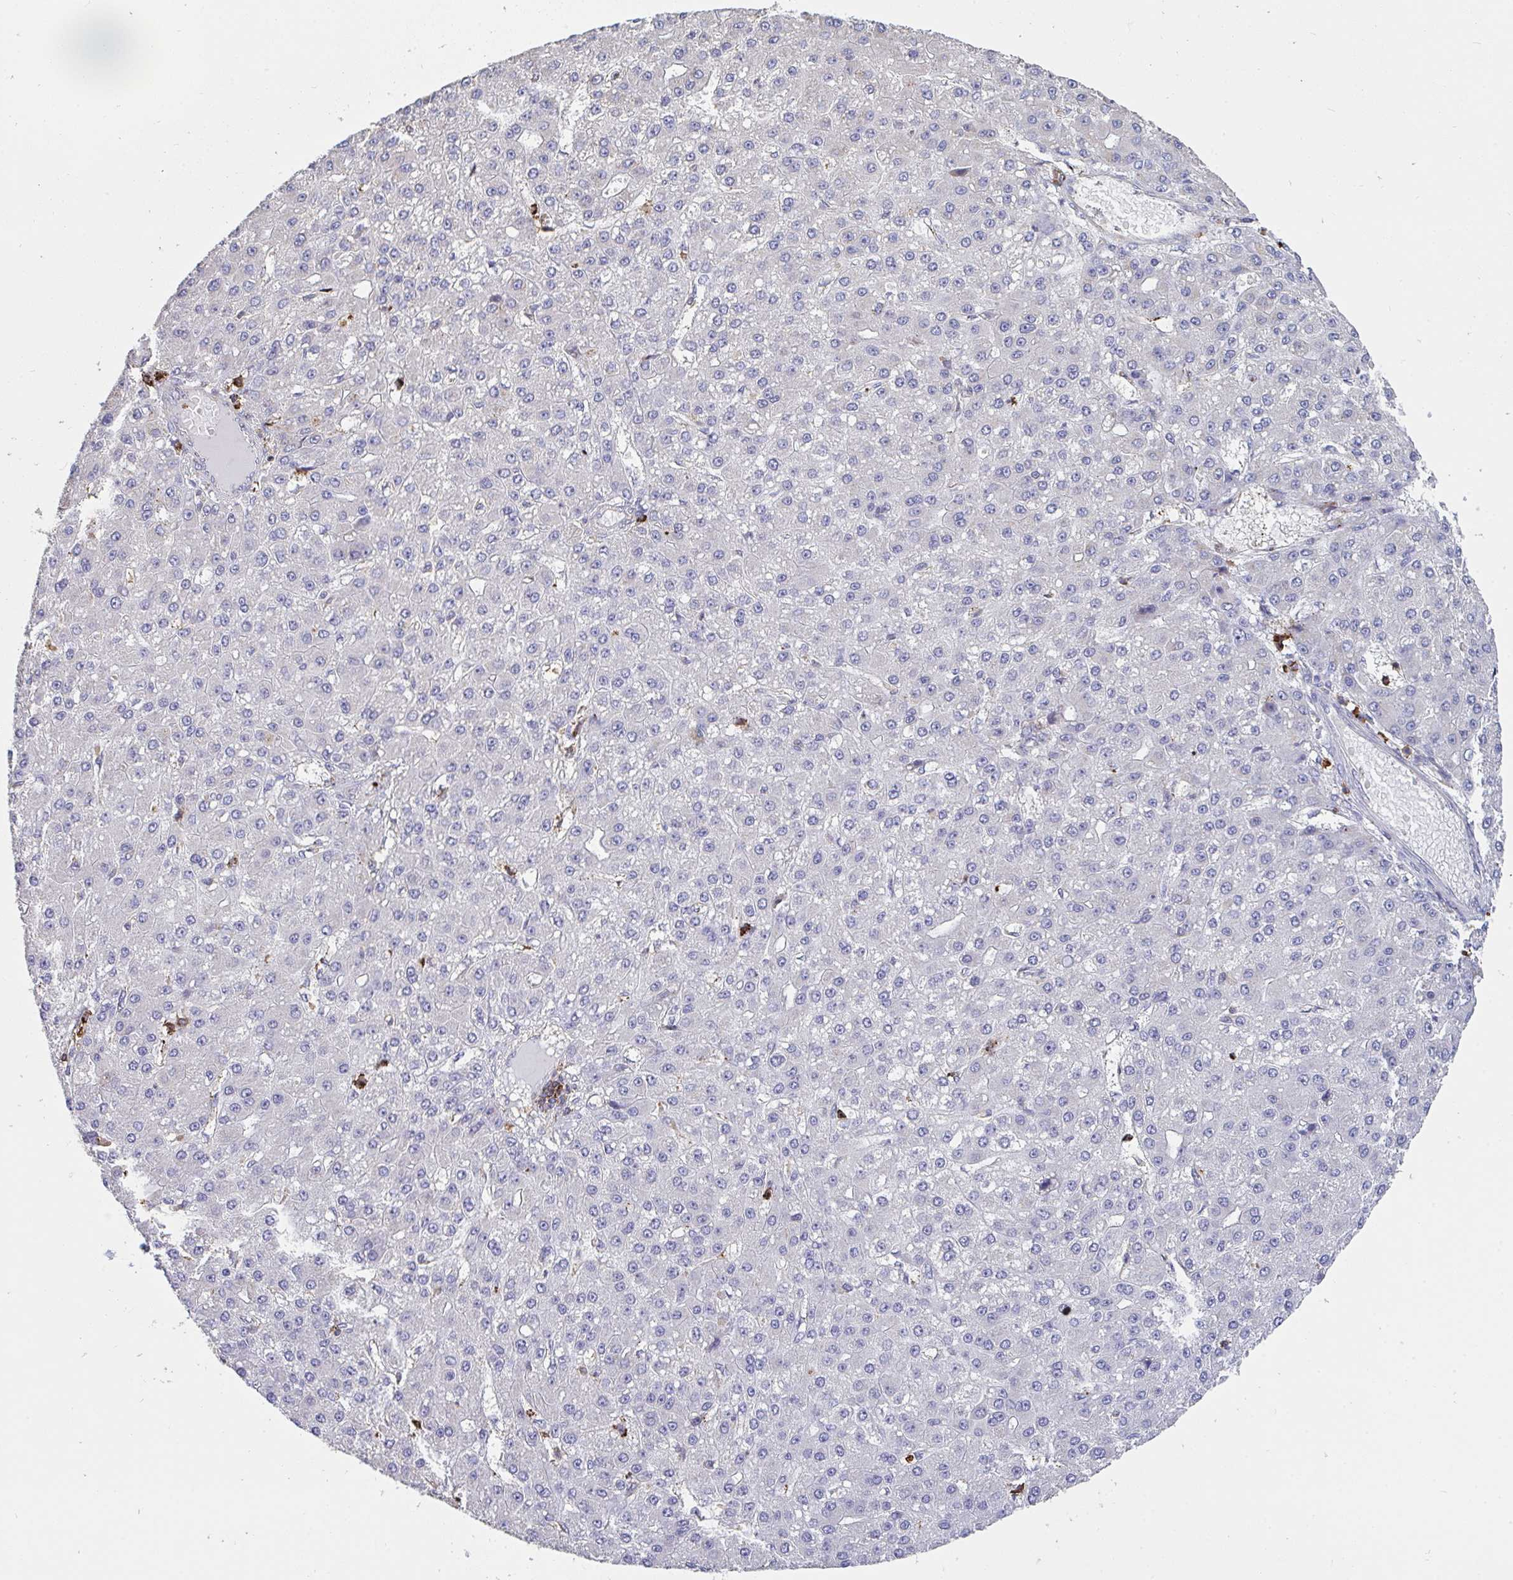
{"staining": {"intensity": "negative", "quantity": "none", "location": "none"}, "tissue": "liver cancer", "cell_type": "Tumor cells", "image_type": "cancer", "snomed": [{"axis": "morphology", "description": "Carcinoma, Hepatocellular, NOS"}, {"axis": "topography", "description": "Liver"}], "caption": "Tumor cells are negative for brown protein staining in liver cancer (hepatocellular carcinoma). (Stains: DAB immunohistochemistry with hematoxylin counter stain, Microscopy: brightfield microscopy at high magnification).", "gene": "CFL1", "patient": {"sex": "male", "age": 67}}